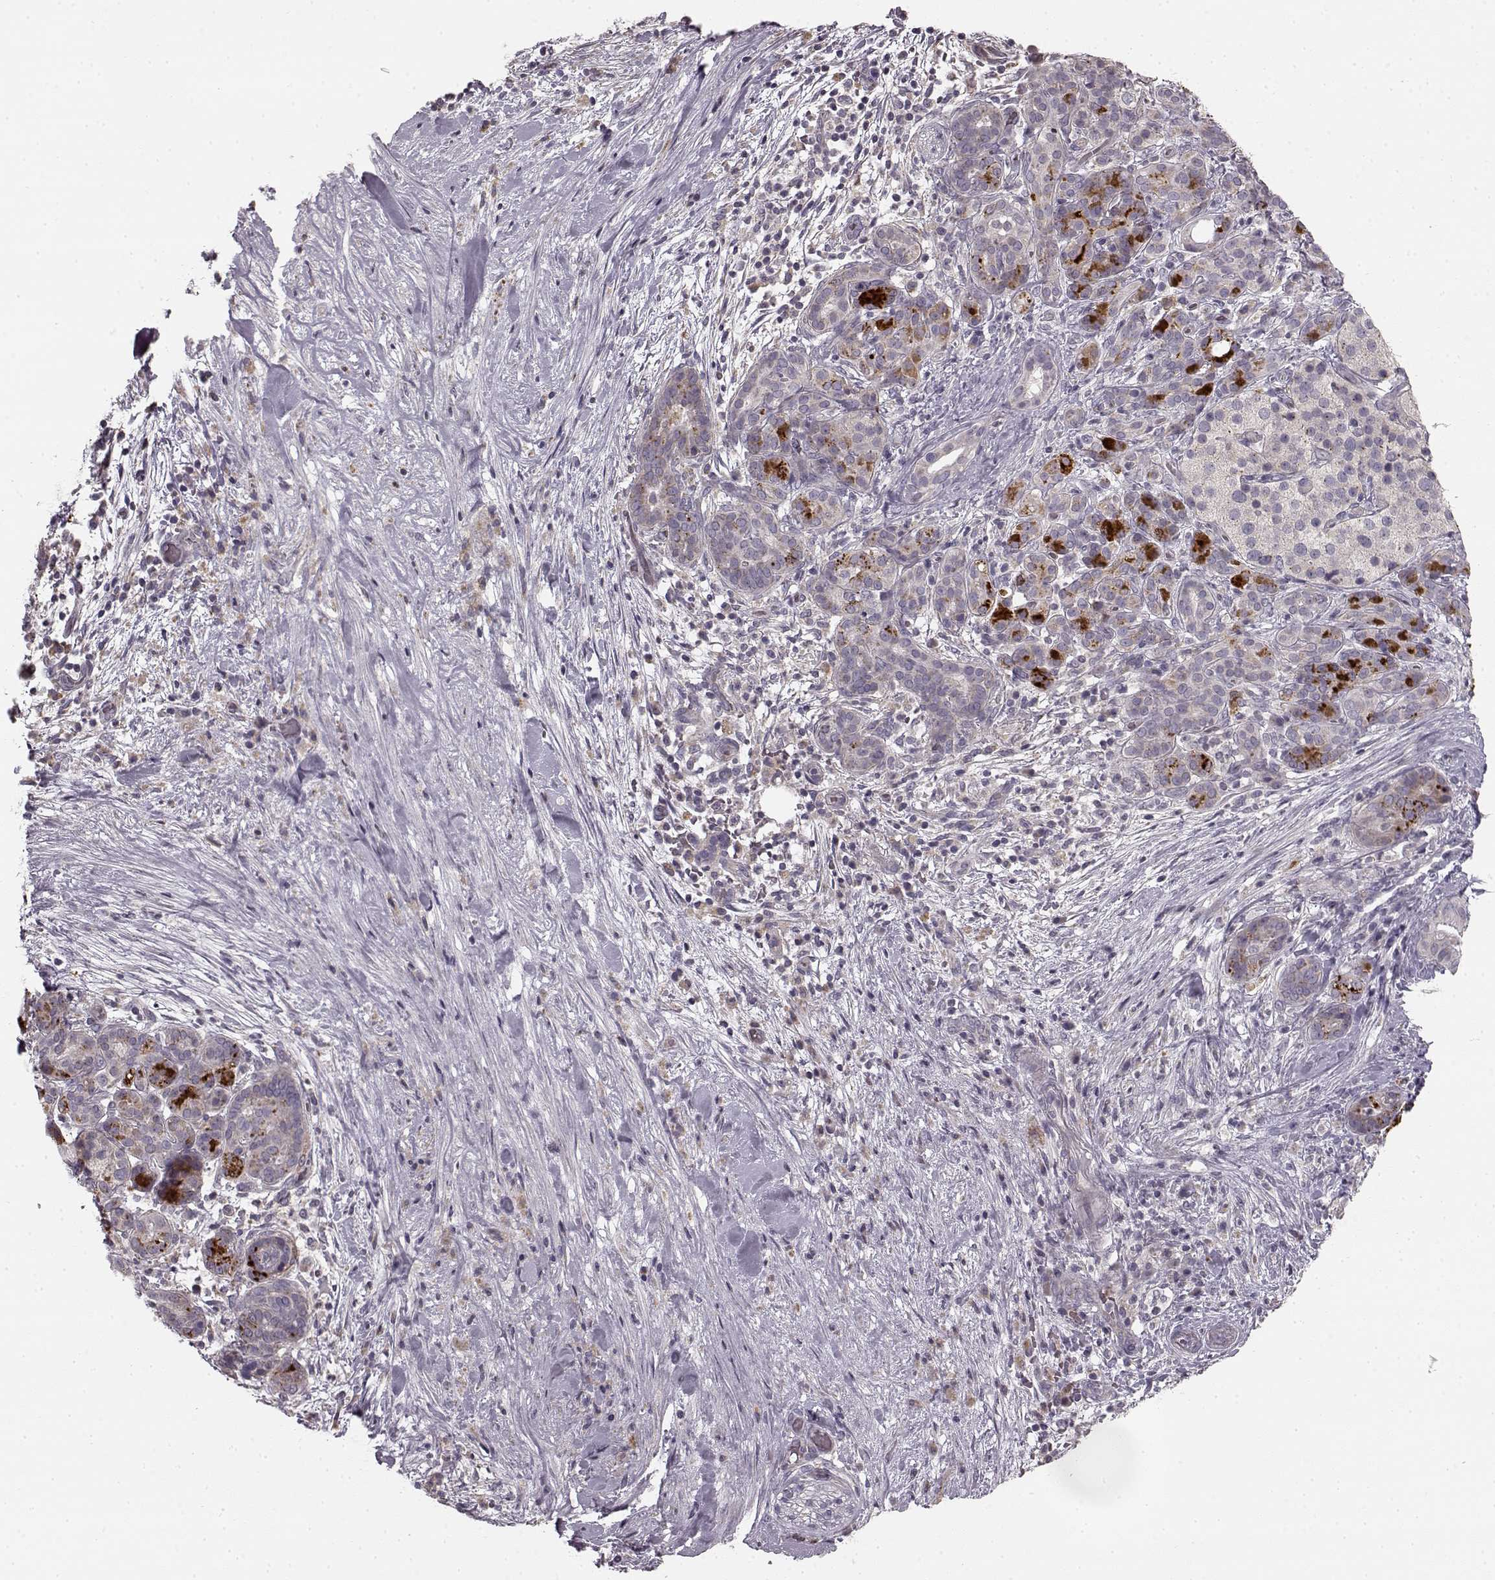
{"staining": {"intensity": "moderate", "quantity": "<25%", "location": "cytoplasmic/membranous"}, "tissue": "pancreatic cancer", "cell_type": "Tumor cells", "image_type": "cancer", "snomed": [{"axis": "morphology", "description": "Adenocarcinoma, NOS"}, {"axis": "topography", "description": "Pancreas"}], "caption": "Adenocarcinoma (pancreatic) tissue shows moderate cytoplasmic/membranous expression in approximately <25% of tumor cells, visualized by immunohistochemistry.", "gene": "HMMR", "patient": {"sex": "male", "age": 44}}